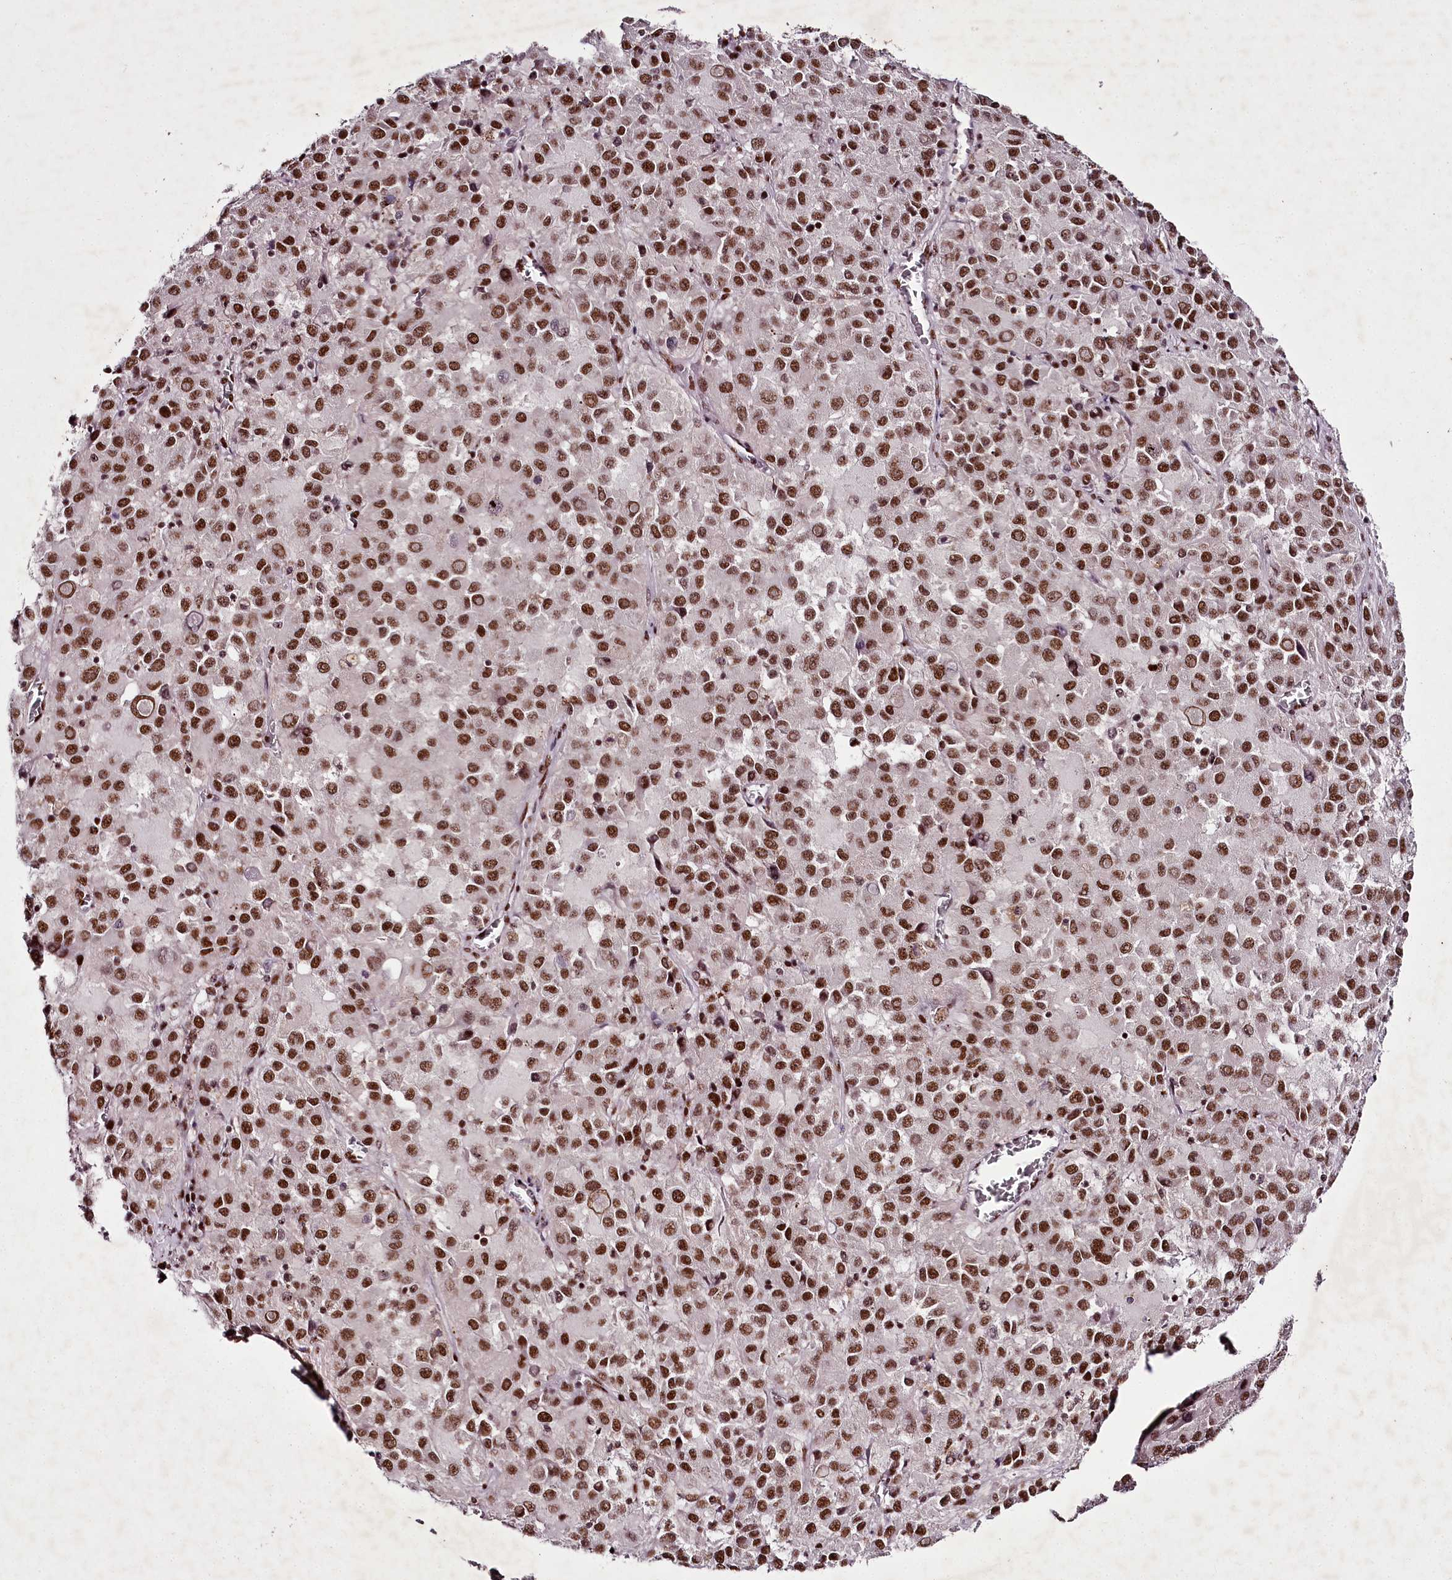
{"staining": {"intensity": "moderate", "quantity": ">75%", "location": "nuclear"}, "tissue": "melanoma", "cell_type": "Tumor cells", "image_type": "cancer", "snomed": [{"axis": "morphology", "description": "Malignant melanoma, Metastatic site"}, {"axis": "topography", "description": "Lung"}], "caption": "This is an image of immunohistochemistry (IHC) staining of melanoma, which shows moderate staining in the nuclear of tumor cells.", "gene": "PSPC1", "patient": {"sex": "male", "age": 64}}